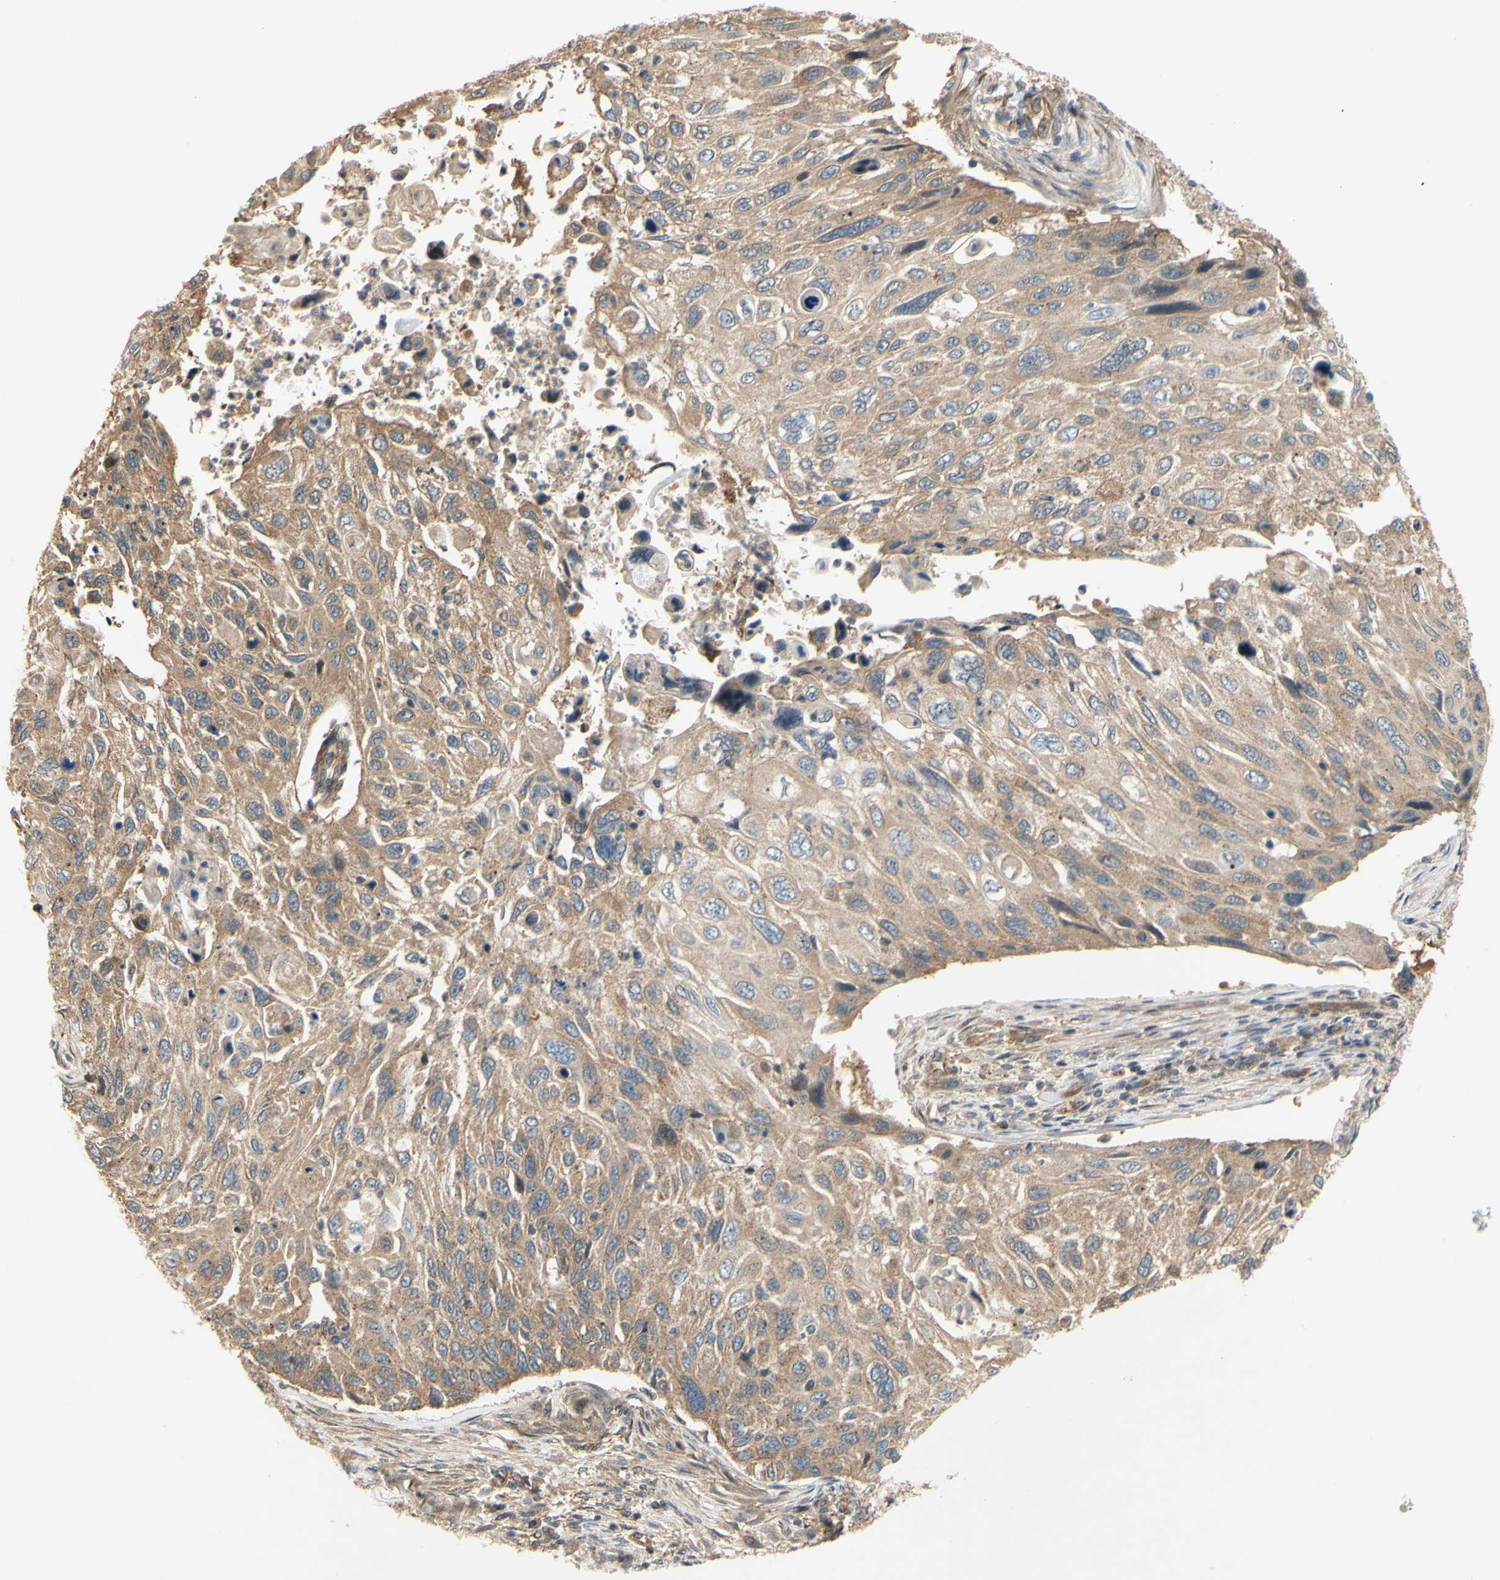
{"staining": {"intensity": "moderate", "quantity": ">75%", "location": "cytoplasmic/membranous"}, "tissue": "cervical cancer", "cell_type": "Tumor cells", "image_type": "cancer", "snomed": [{"axis": "morphology", "description": "Squamous cell carcinoma, NOS"}, {"axis": "topography", "description": "Cervix"}], "caption": "Immunohistochemistry of cervical cancer (squamous cell carcinoma) exhibits medium levels of moderate cytoplasmic/membranous staining in about >75% of tumor cells. (DAB IHC, brown staining for protein, blue staining for nuclei).", "gene": "DYNLRB1", "patient": {"sex": "female", "age": 70}}